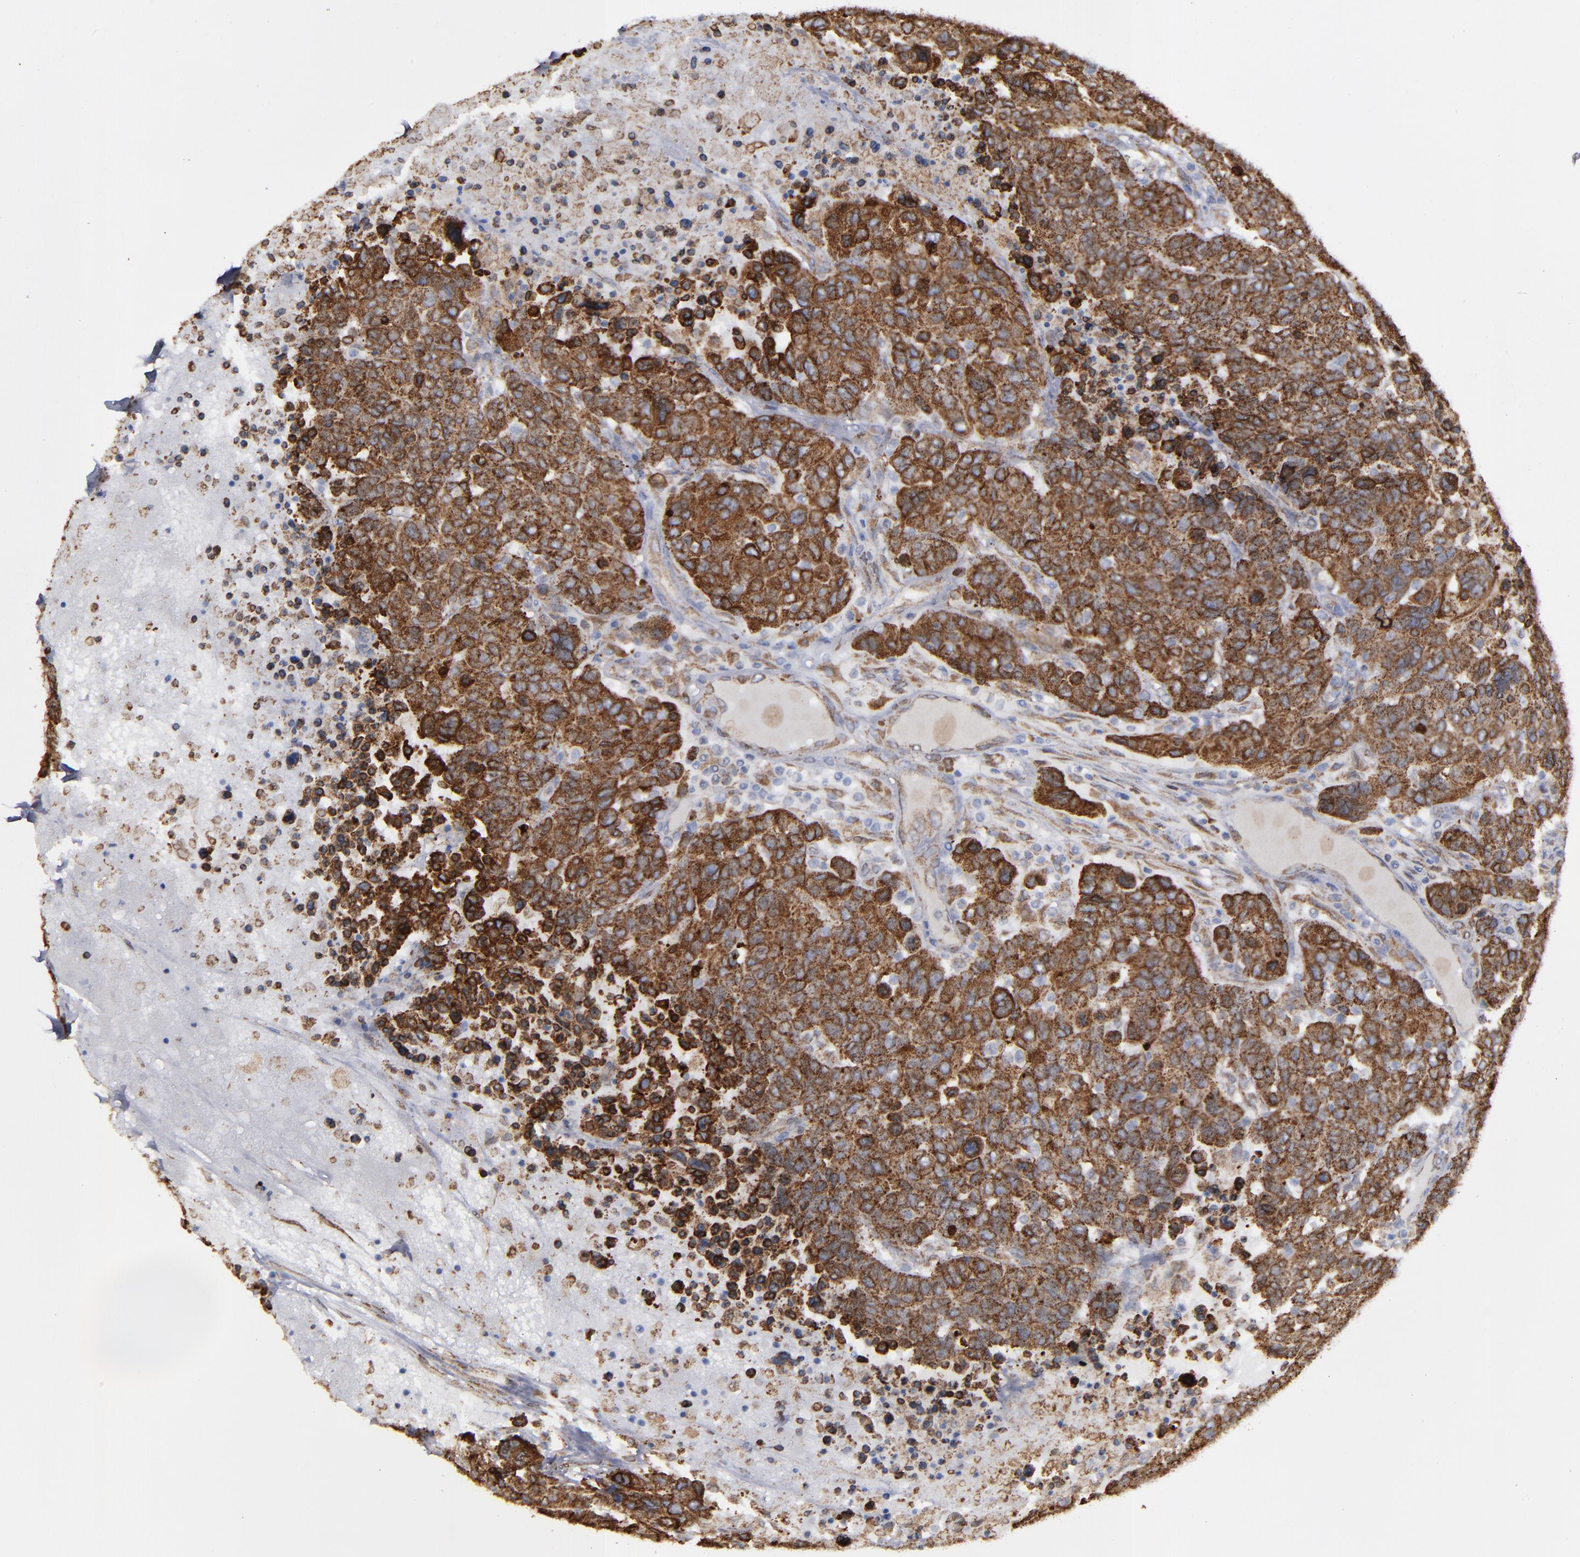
{"staining": {"intensity": "strong", "quantity": ">75%", "location": "cytoplasmic/membranous"}, "tissue": "breast cancer", "cell_type": "Tumor cells", "image_type": "cancer", "snomed": [{"axis": "morphology", "description": "Duct carcinoma"}, {"axis": "topography", "description": "Breast"}], "caption": "An immunohistochemistry photomicrograph of neoplastic tissue is shown. Protein staining in brown shows strong cytoplasmic/membranous positivity in breast cancer within tumor cells.", "gene": "ERLIN2", "patient": {"sex": "female", "age": 37}}